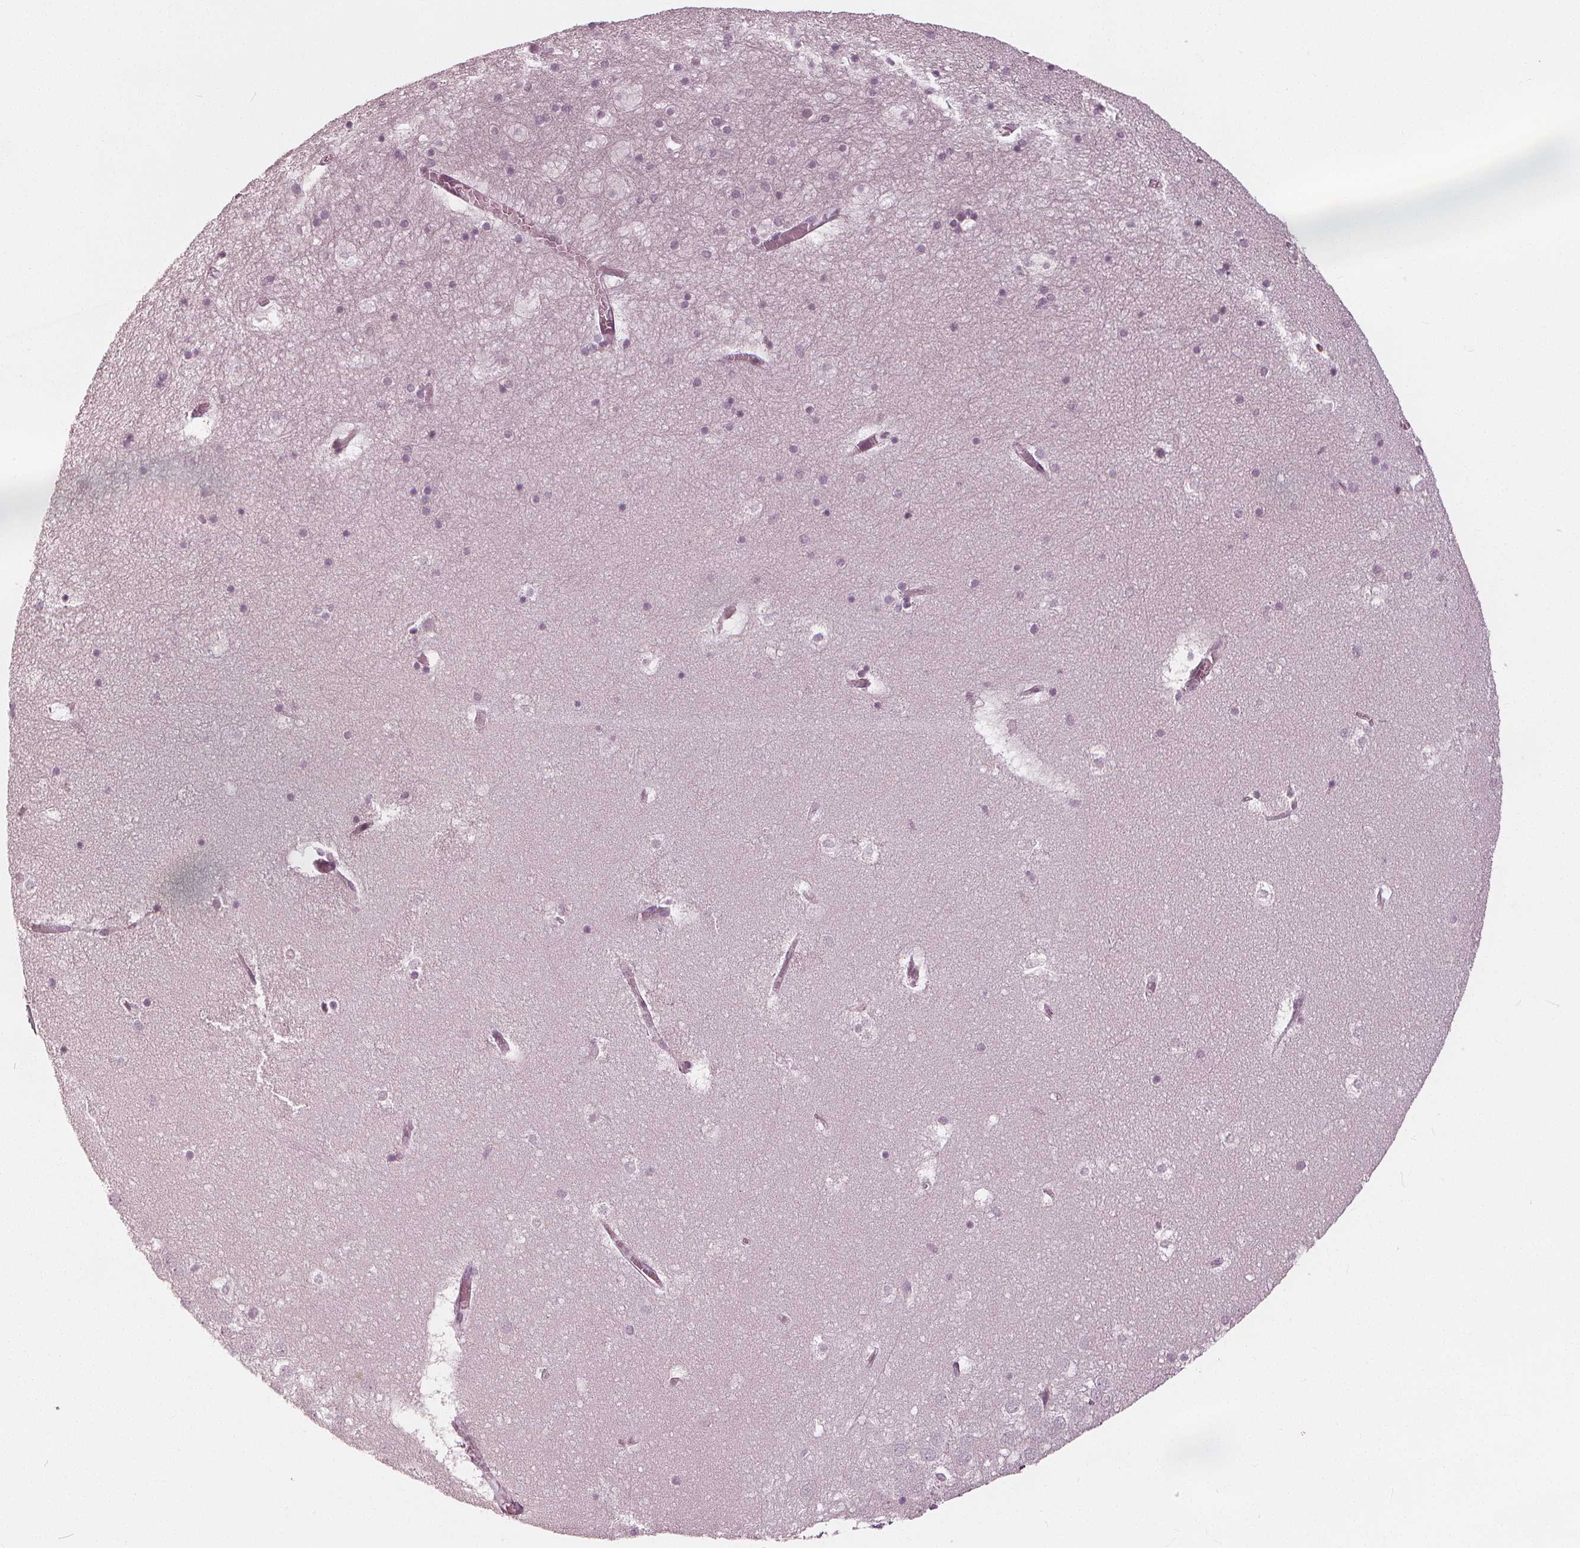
{"staining": {"intensity": "negative", "quantity": "none", "location": "none"}, "tissue": "hippocampus", "cell_type": "Glial cells", "image_type": "normal", "snomed": [{"axis": "morphology", "description": "Normal tissue, NOS"}, {"axis": "topography", "description": "Hippocampus"}], "caption": "This is a micrograph of immunohistochemistry staining of normal hippocampus, which shows no positivity in glial cells. (Brightfield microscopy of DAB (3,3'-diaminobenzidine) IHC at high magnification).", "gene": "SQSTM1", "patient": {"sex": "male", "age": 45}}